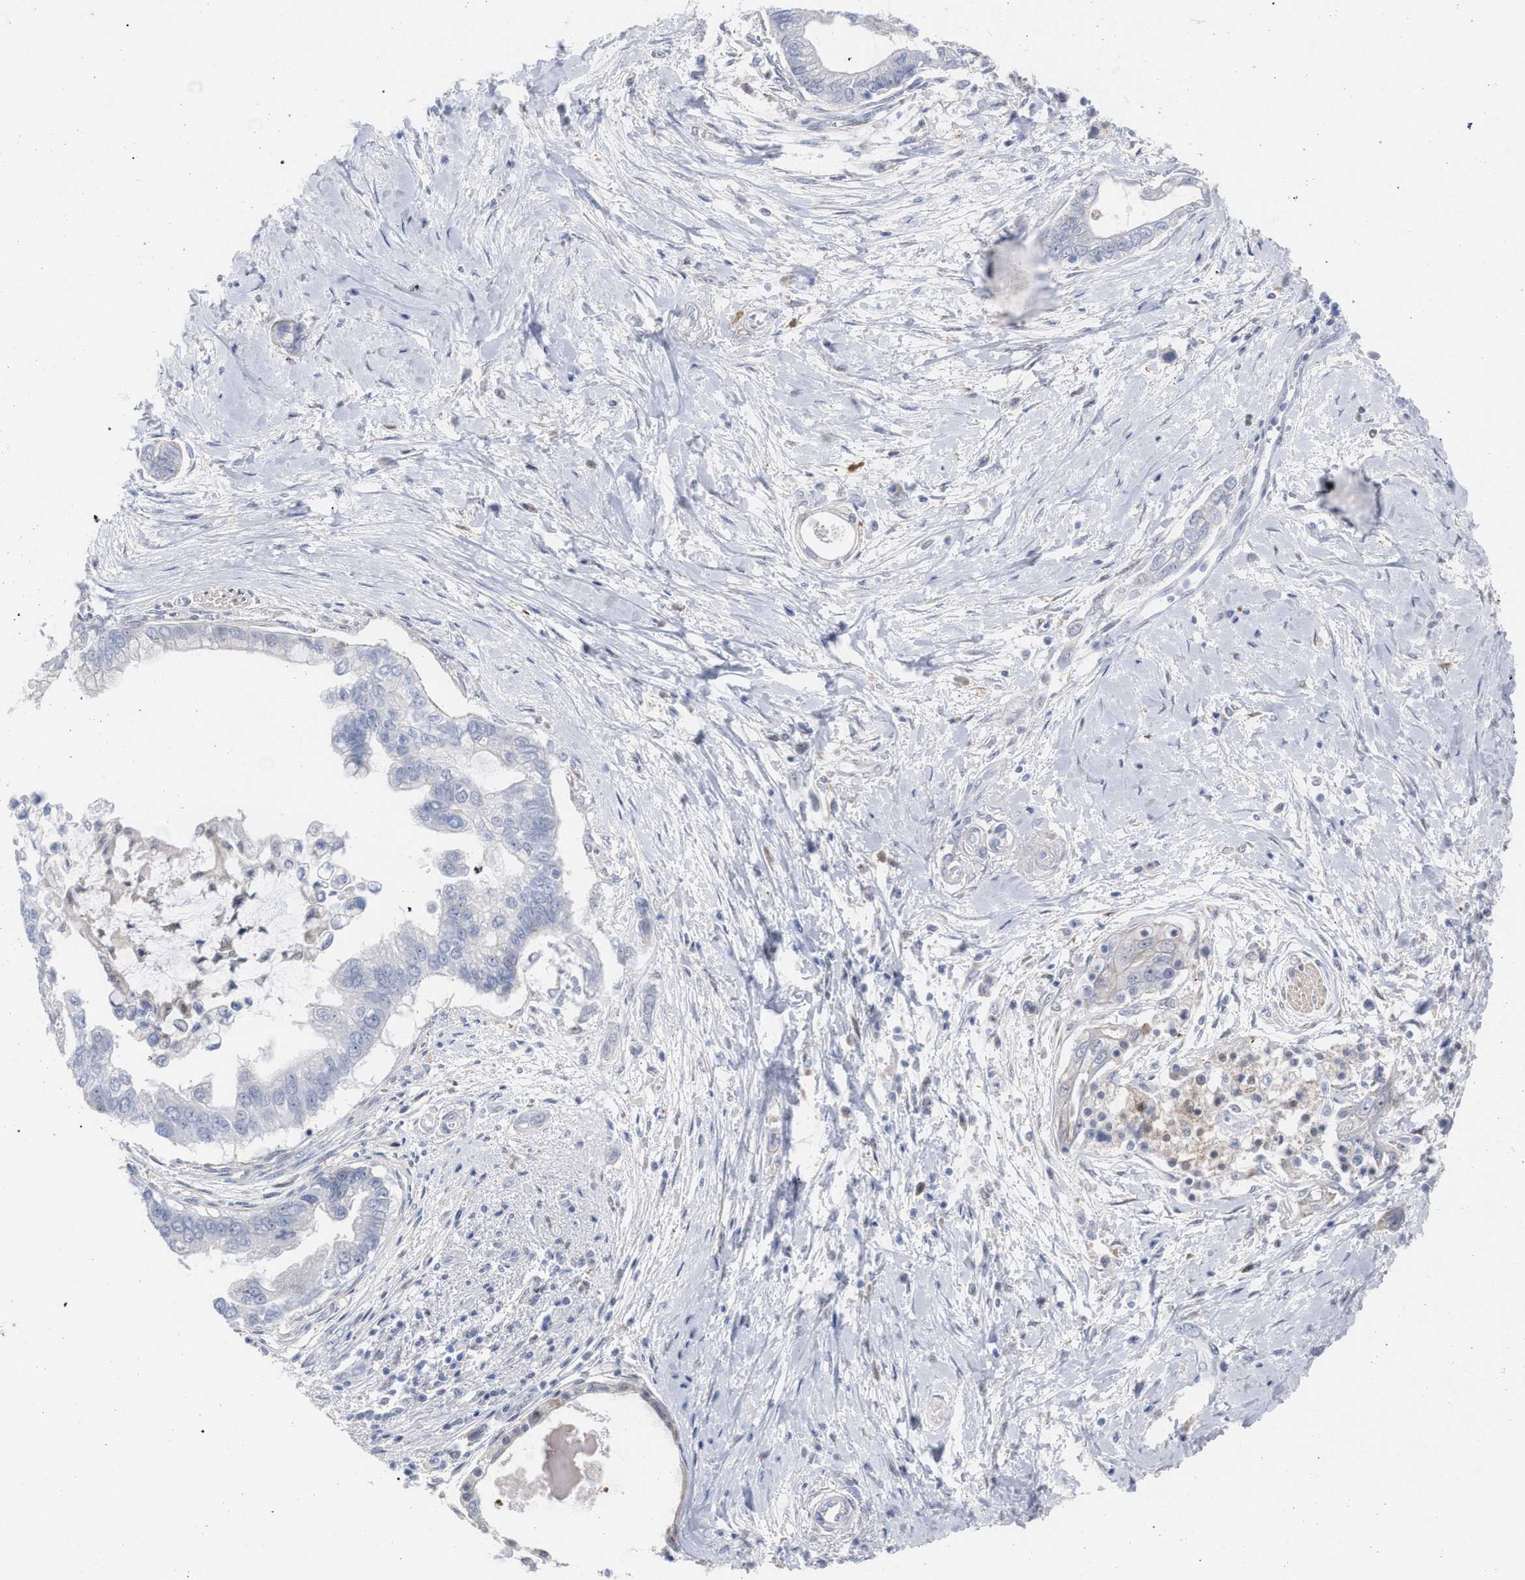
{"staining": {"intensity": "negative", "quantity": "none", "location": "none"}, "tissue": "pancreatic cancer", "cell_type": "Tumor cells", "image_type": "cancer", "snomed": [{"axis": "morphology", "description": "Adenocarcinoma, NOS"}, {"axis": "topography", "description": "Pancreas"}], "caption": "Micrograph shows no significant protein expression in tumor cells of adenocarcinoma (pancreatic).", "gene": "FHOD3", "patient": {"sex": "male", "age": 59}}